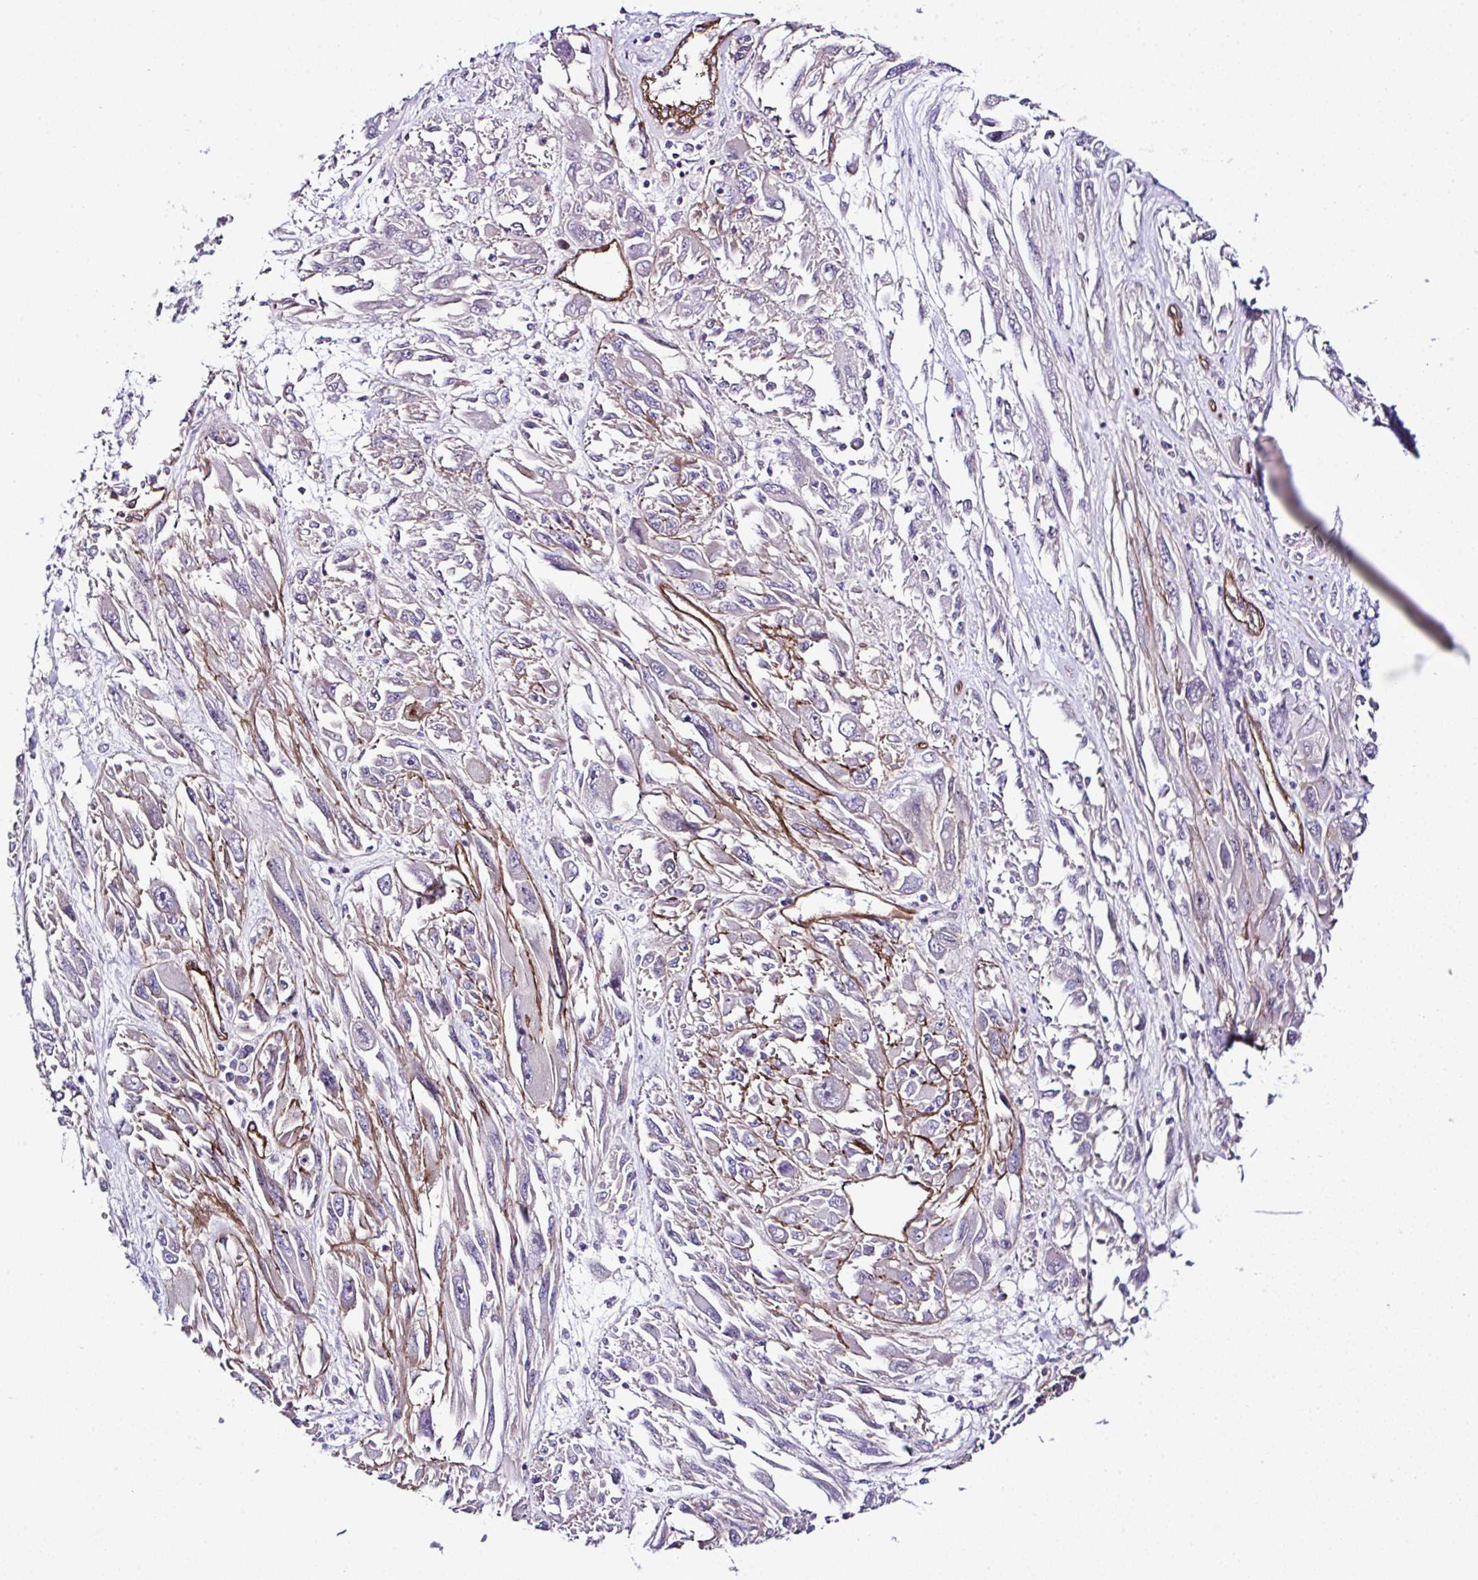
{"staining": {"intensity": "negative", "quantity": "none", "location": "none"}, "tissue": "melanoma", "cell_type": "Tumor cells", "image_type": "cancer", "snomed": [{"axis": "morphology", "description": "Malignant melanoma, NOS"}, {"axis": "topography", "description": "Skin"}], "caption": "The photomicrograph displays no staining of tumor cells in melanoma.", "gene": "FBXO34", "patient": {"sex": "female", "age": 91}}